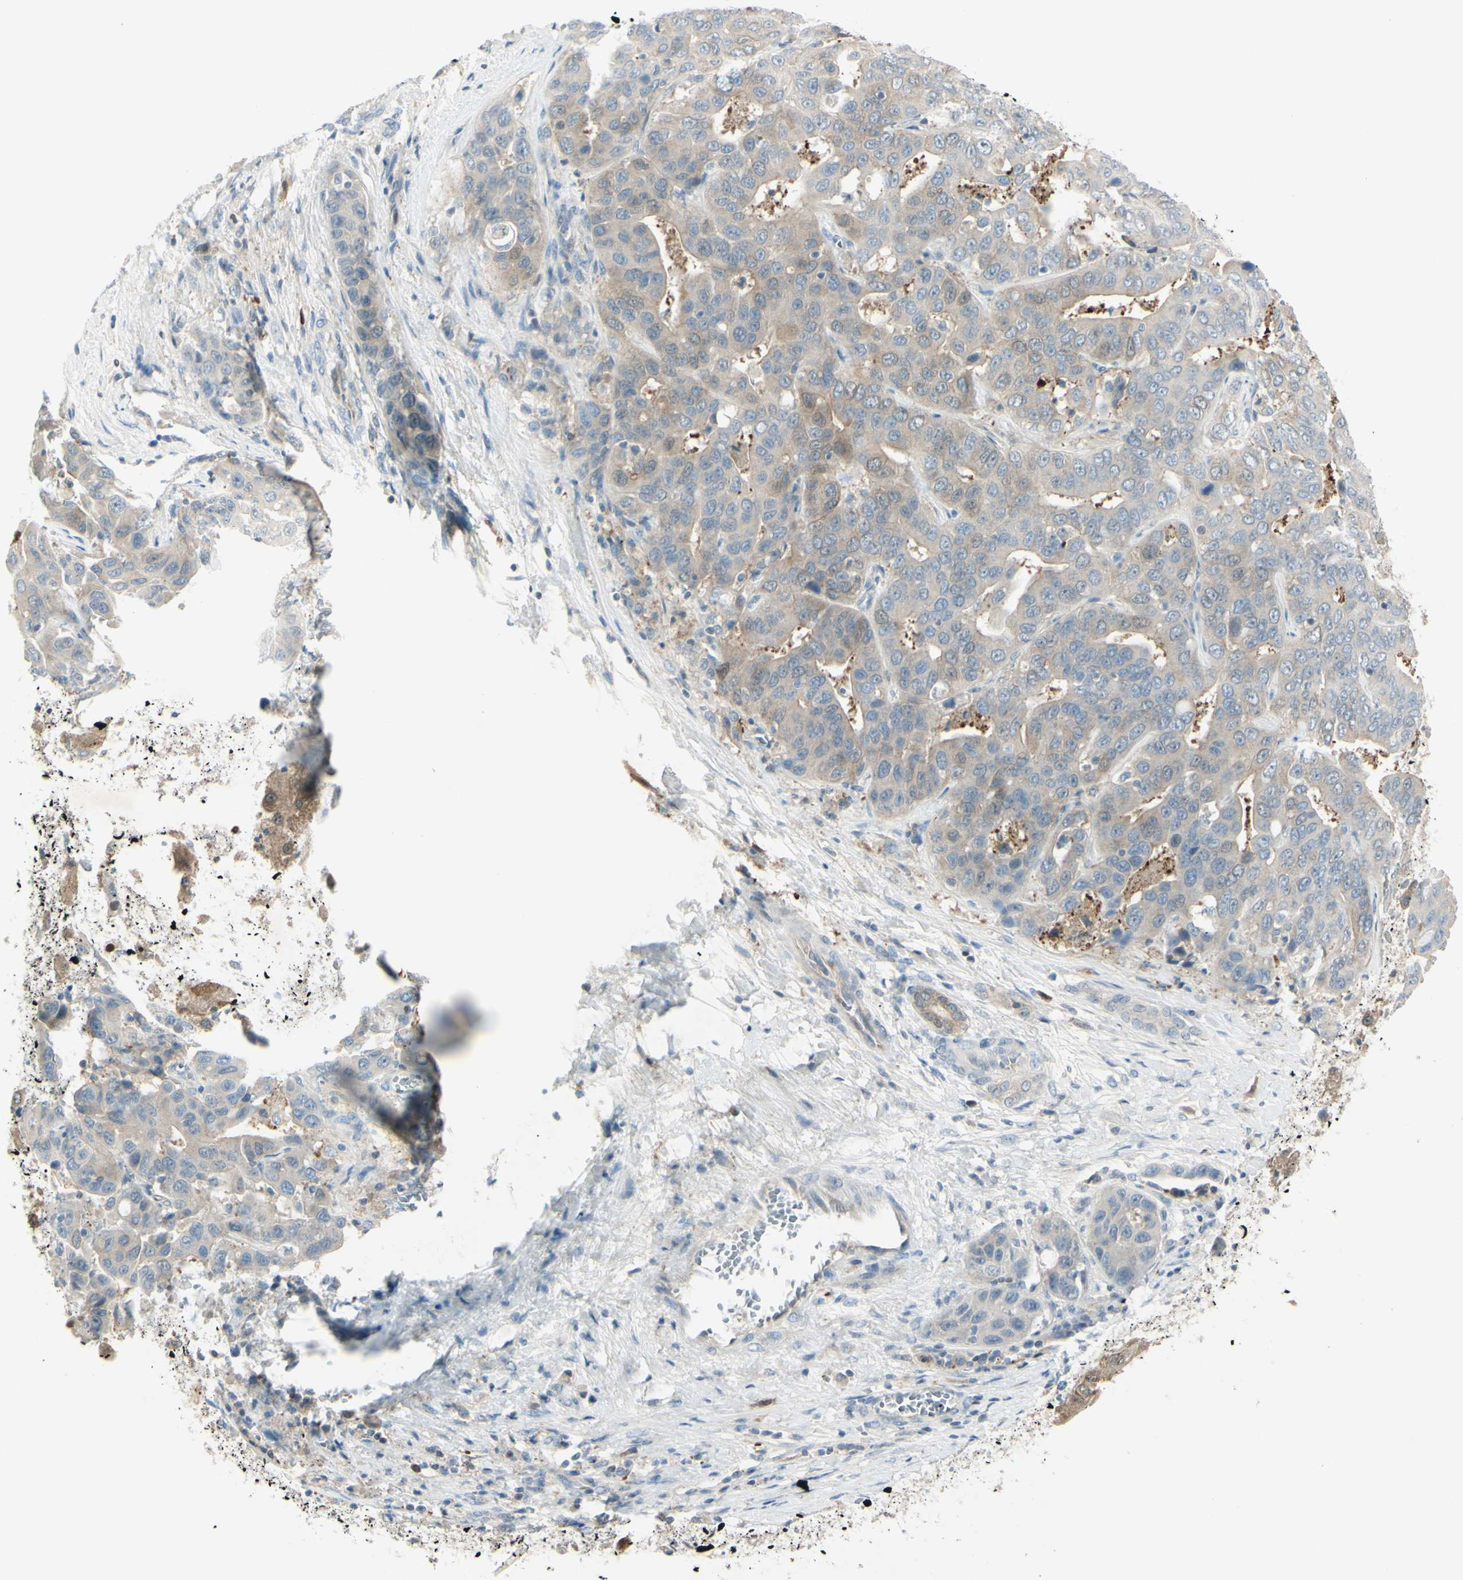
{"staining": {"intensity": "weak", "quantity": "25%-75%", "location": "cytoplasmic/membranous"}, "tissue": "liver cancer", "cell_type": "Tumor cells", "image_type": "cancer", "snomed": [{"axis": "morphology", "description": "Cholangiocarcinoma"}, {"axis": "topography", "description": "Liver"}], "caption": "The immunohistochemical stain labels weak cytoplasmic/membranous expression in tumor cells of liver cholangiocarcinoma tissue. (DAB (3,3'-diaminobenzidine) IHC, brown staining for protein, blue staining for nuclei).", "gene": "C1orf159", "patient": {"sex": "female", "age": 52}}